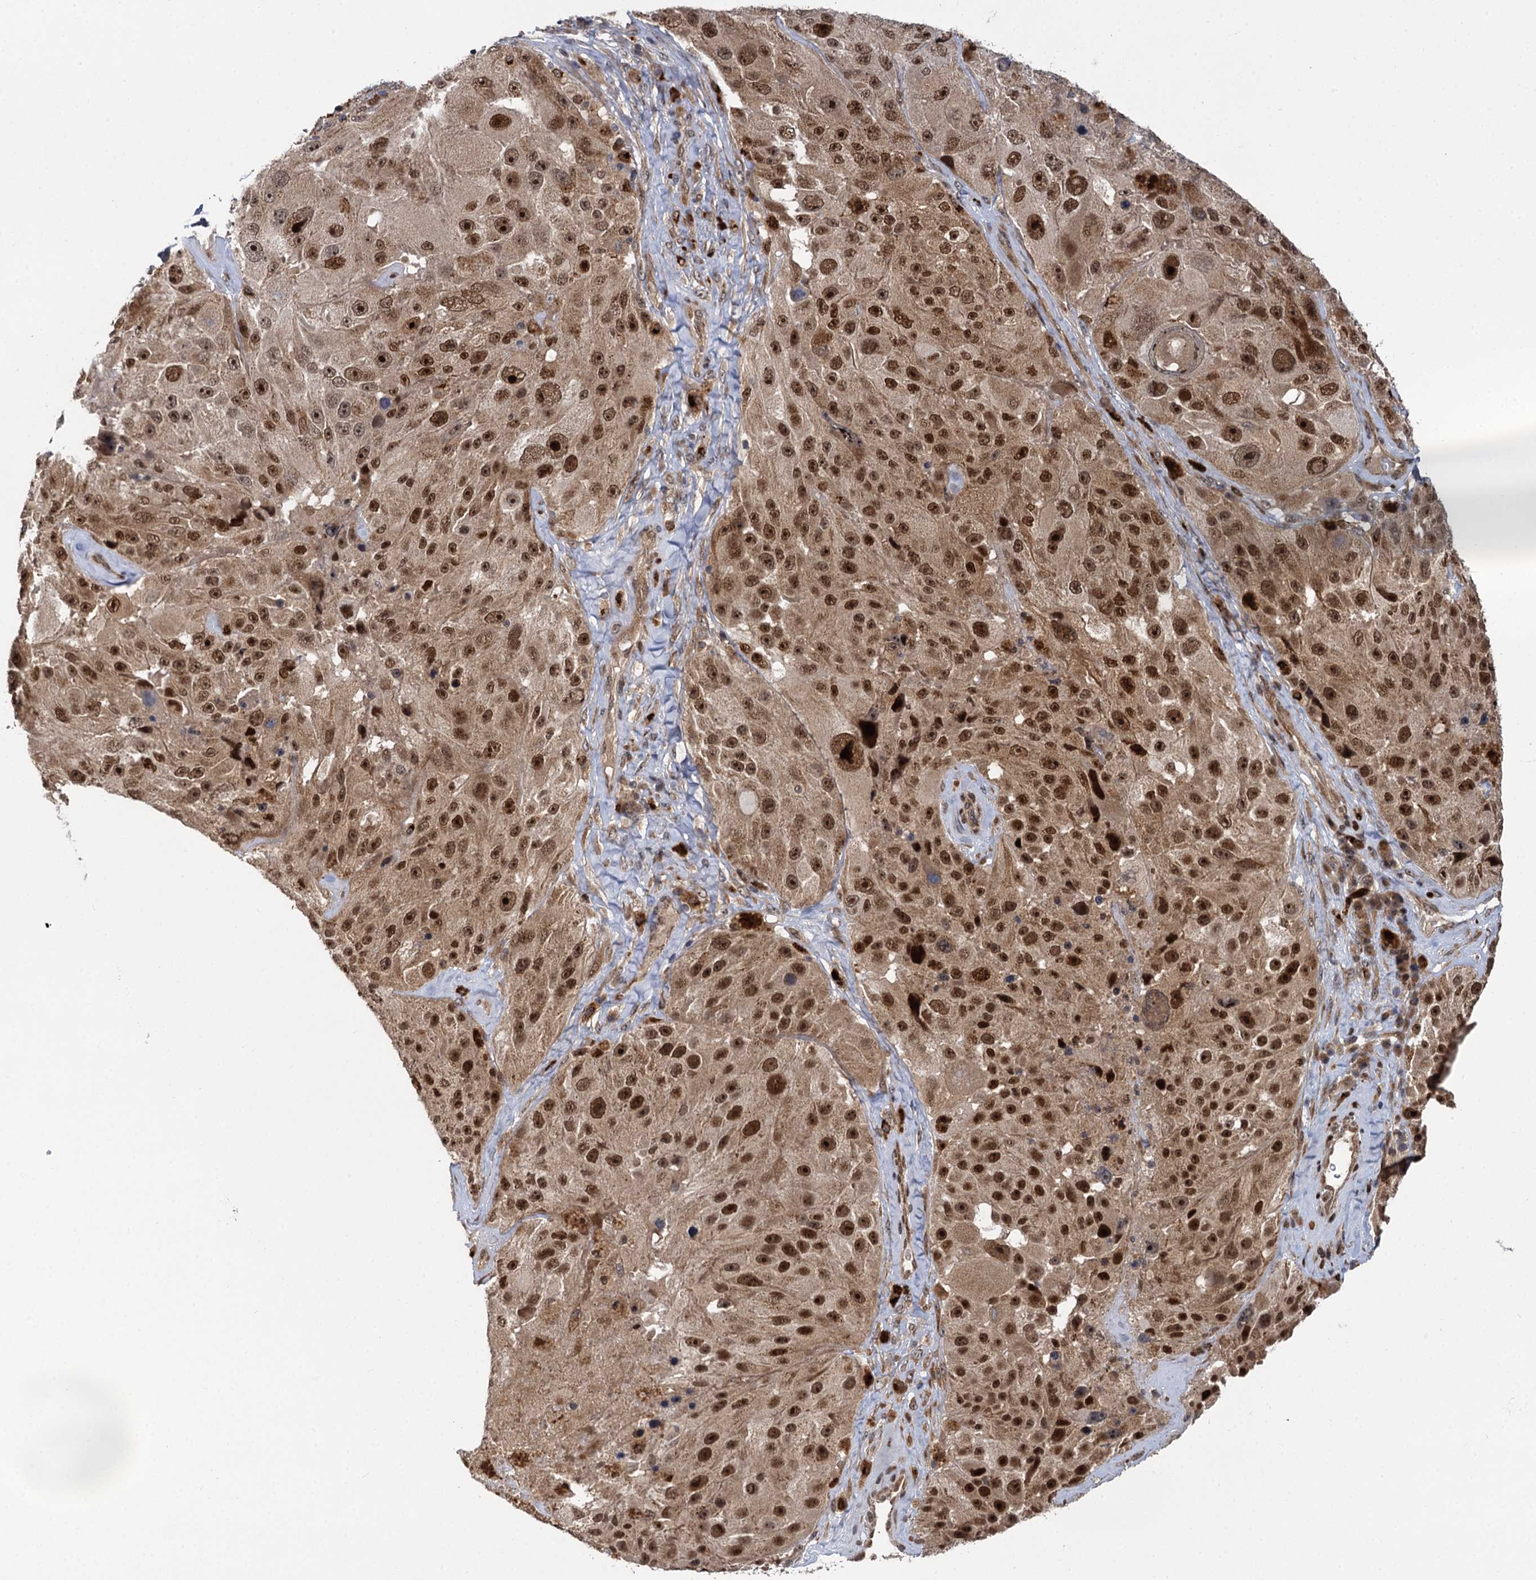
{"staining": {"intensity": "moderate", "quantity": ">75%", "location": "cytoplasmic/membranous,nuclear"}, "tissue": "melanoma", "cell_type": "Tumor cells", "image_type": "cancer", "snomed": [{"axis": "morphology", "description": "Malignant melanoma, Metastatic site"}, {"axis": "topography", "description": "Lymph node"}], "caption": "Immunohistochemical staining of human malignant melanoma (metastatic site) demonstrates medium levels of moderate cytoplasmic/membranous and nuclear protein expression in about >75% of tumor cells.", "gene": "GAL3ST4", "patient": {"sex": "male", "age": 62}}